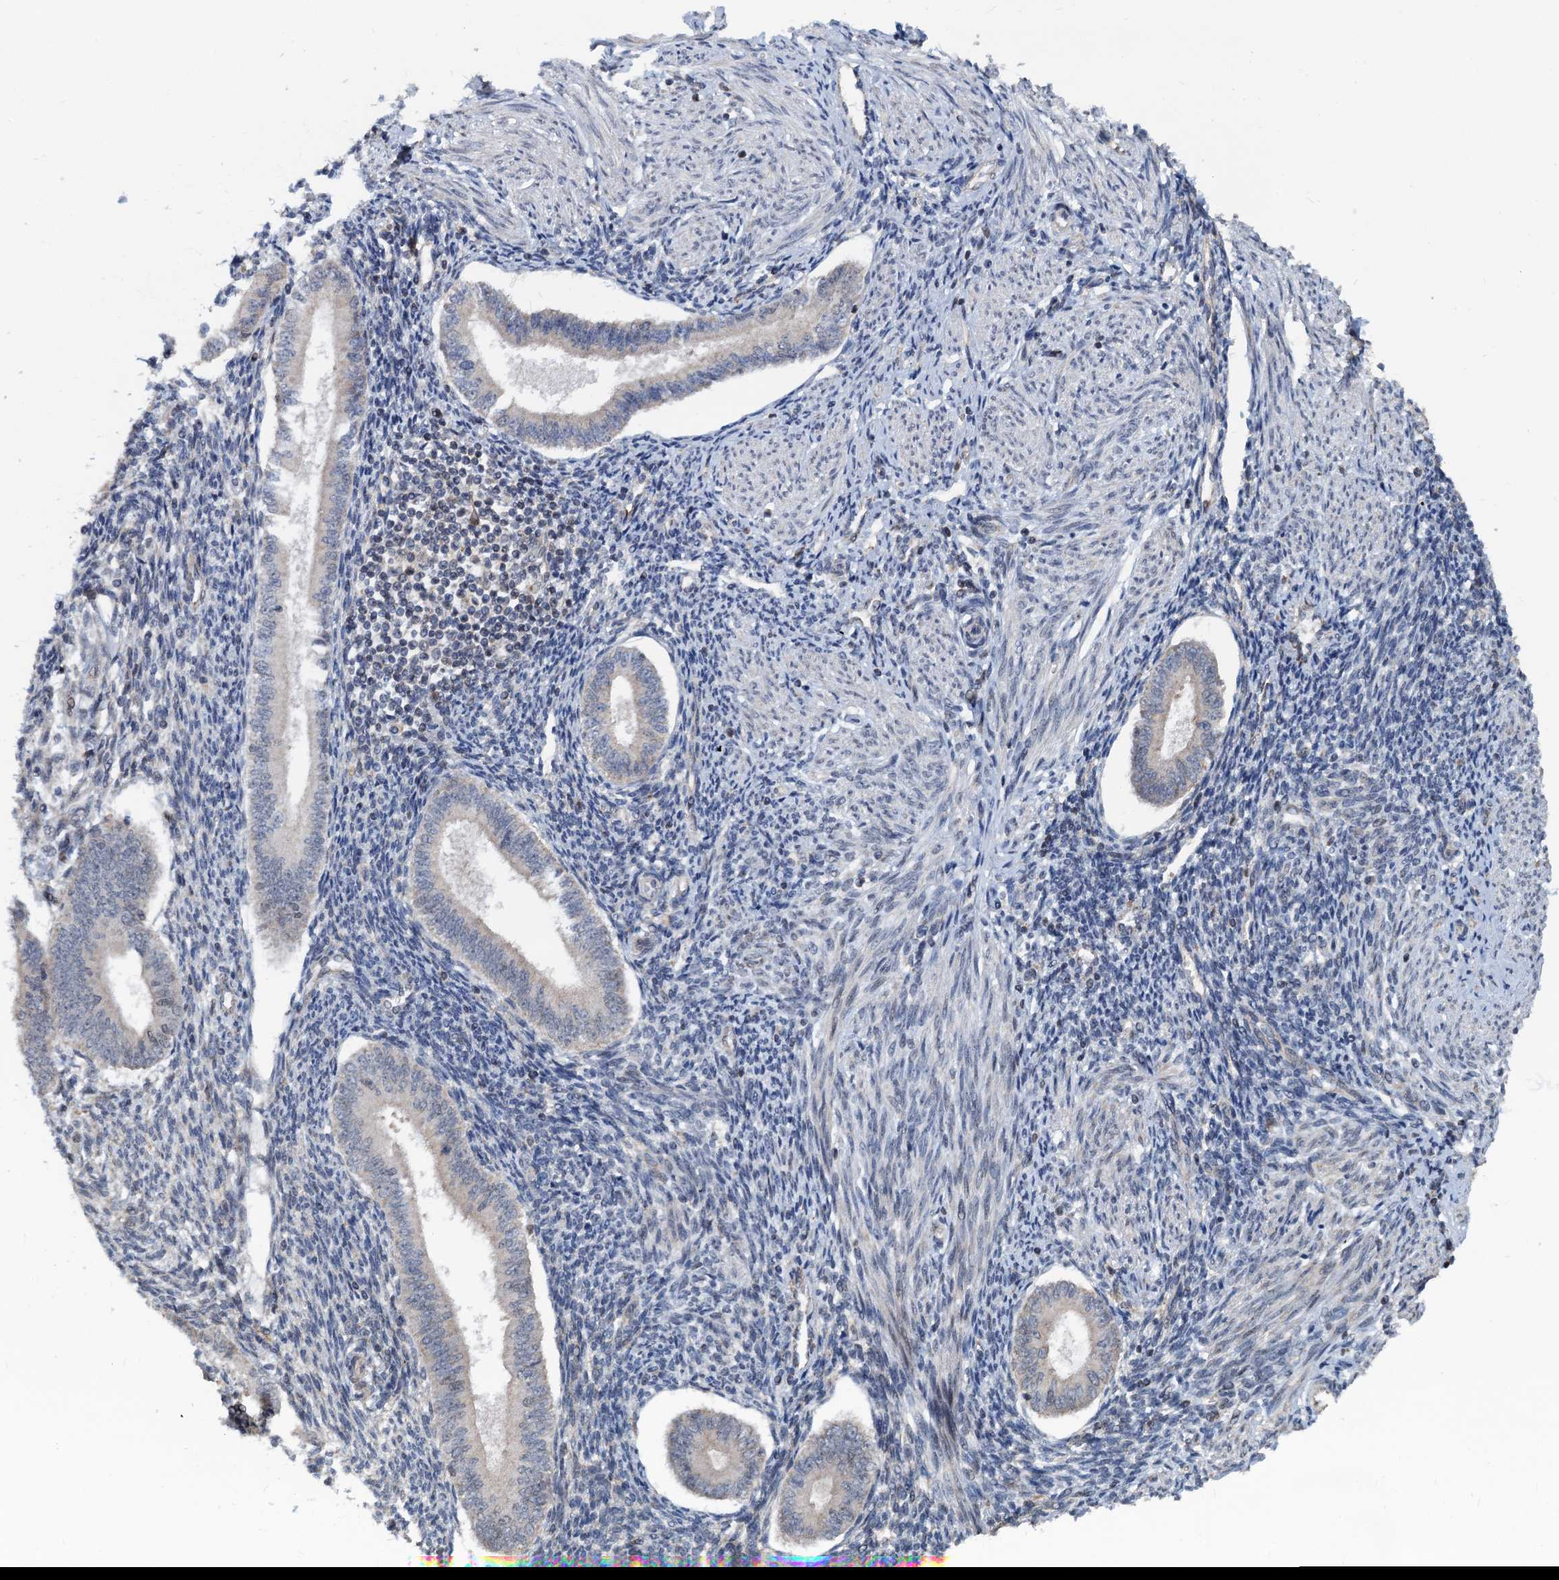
{"staining": {"intensity": "weak", "quantity": "<25%", "location": "cytoplasmic/membranous"}, "tissue": "endometrium", "cell_type": "Cells in endometrial stroma", "image_type": "normal", "snomed": [{"axis": "morphology", "description": "Normal tissue, NOS"}, {"axis": "topography", "description": "Uterus"}, {"axis": "topography", "description": "Endometrium"}], "caption": "Image shows no significant protein expression in cells in endometrial stroma of benign endometrium.", "gene": "MCMBP", "patient": {"sex": "female", "age": 48}}